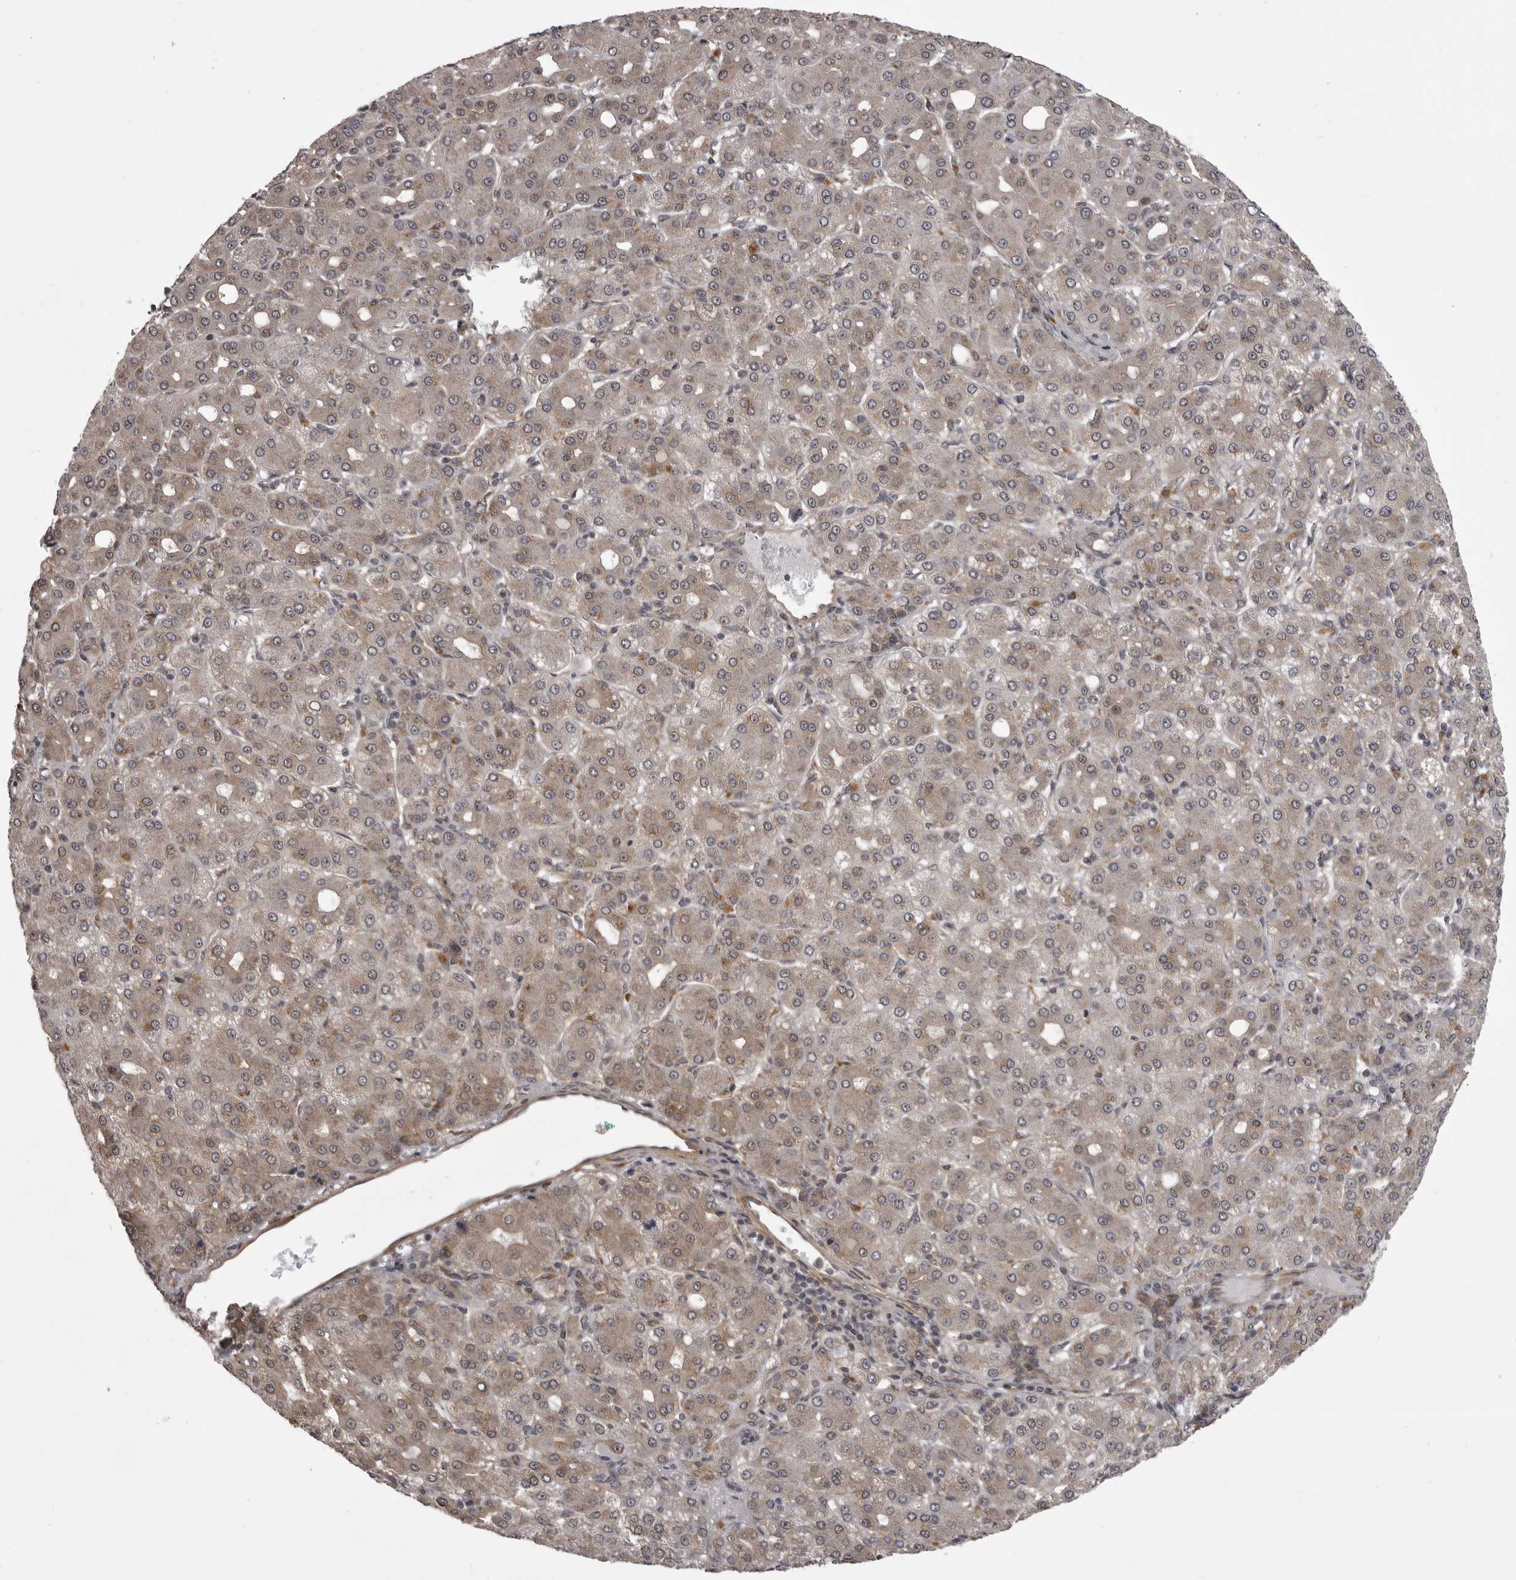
{"staining": {"intensity": "weak", "quantity": ">75%", "location": "cytoplasmic/membranous"}, "tissue": "liver cancer", "cell_type": "Tumor cells", "image_type": "cancer", "snomed": [{"axis": "morphology", "description": "Carcinoma, Hepatocellular, NOS"}, {"axis": "topography", "description": "Liver"}], "caption": "This image exhibits immunohistochemistry (IHC) staining of human hepatocellular carcinoma (liver), with low weak cytoplasmic/membranous expression in approximately >75% of tumor cells.", "gene": "SNX16", "patient": {"sex": "male", "age": 65}}